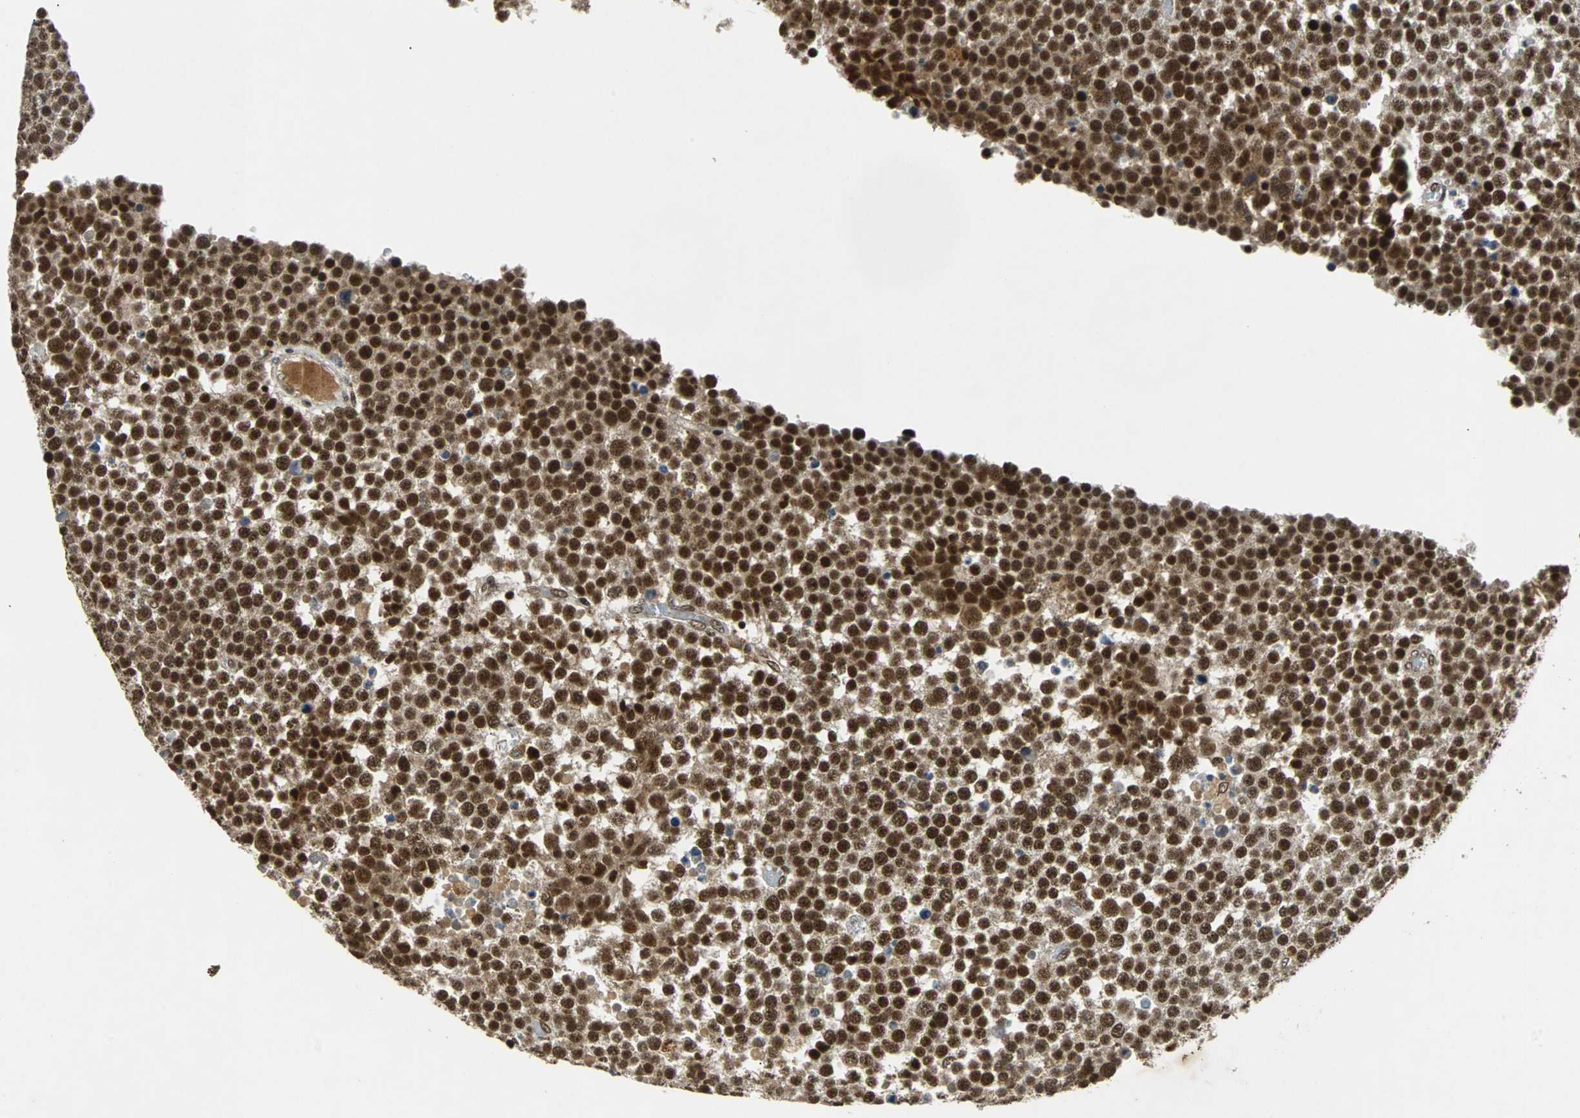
{"staining": {"intensity": "strong", "quantity": ">75%", "location": "nuclear"}, "tissue": "testis cancer", "cell_type": "Tumor cells", "image_type": "cancer", "snomed": [{"axis": "morphology", "description": "Seminoma, NOS"}, {"axis": "topography", "description": "Testis"}], "caption": "A brown stain shows strong nuclear staining of a protein in human seminoma (testis) tumor cells. (Stains: DAB (3,3'-diaminobenzidine) in brown, nuclei in blue, Microscopy: brightfield microscopy at high magnification).", "gene": "TAF5", "patient": {"sex": "male", "age": 71}}